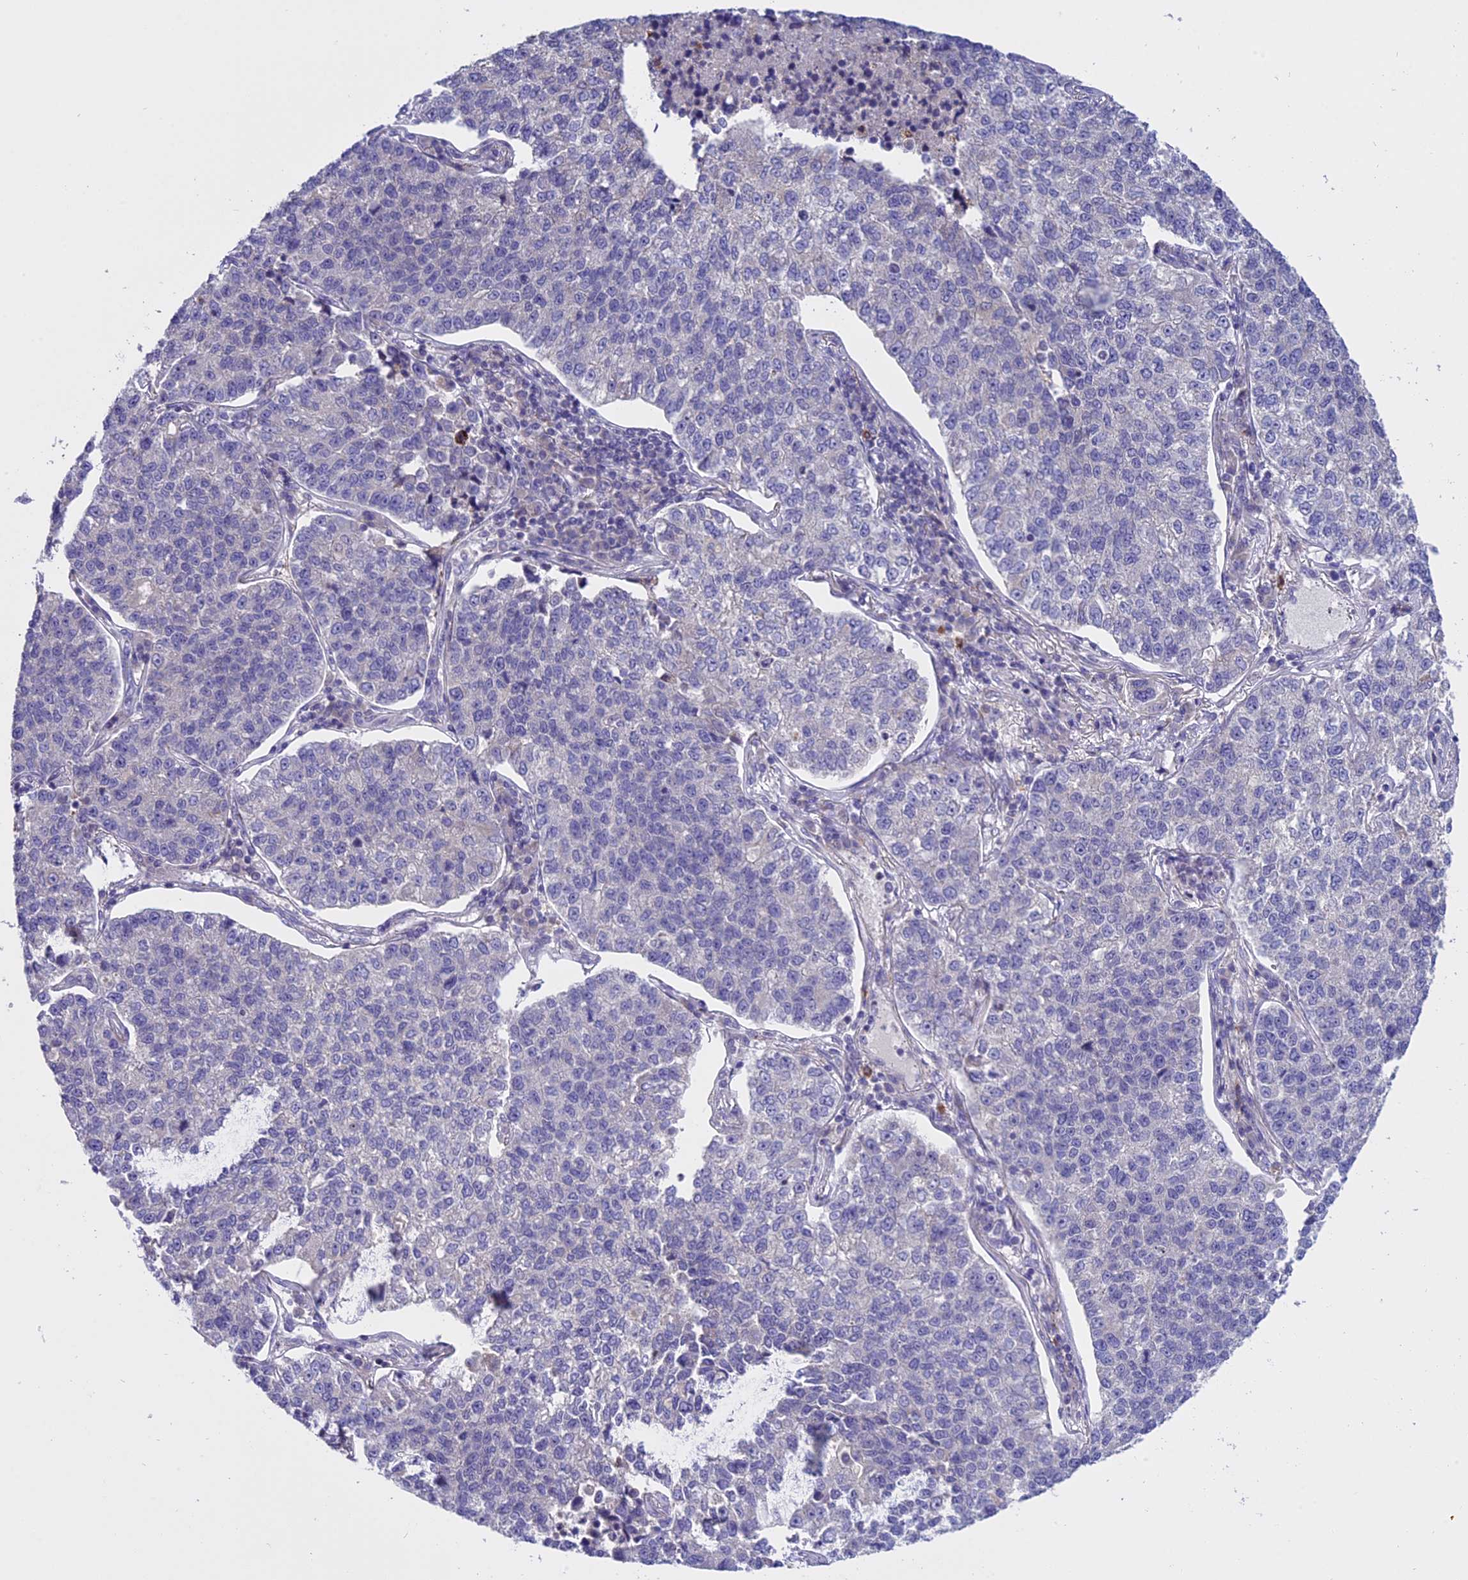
{"staining": {"intensity": "negative", "quantity": "none", "location": "none"}, "tissue": "lung cancer", "cell_type": "Tumor cells", "image_type": "cancer", "snomed": [{"axis": "morphology", "description": "Adenocarcinoma, NOS"}, {"axis": "topography", "description": "Lung"}], "caption": "A high-resolution photomicrograph shows immunohistochemistry staining of lung cancer (adenocarcinoma), which demonstrates no significant positivity in tumor cells.", "gene": "LYPD6", "patient": {"sex": "male", "age": 49}}